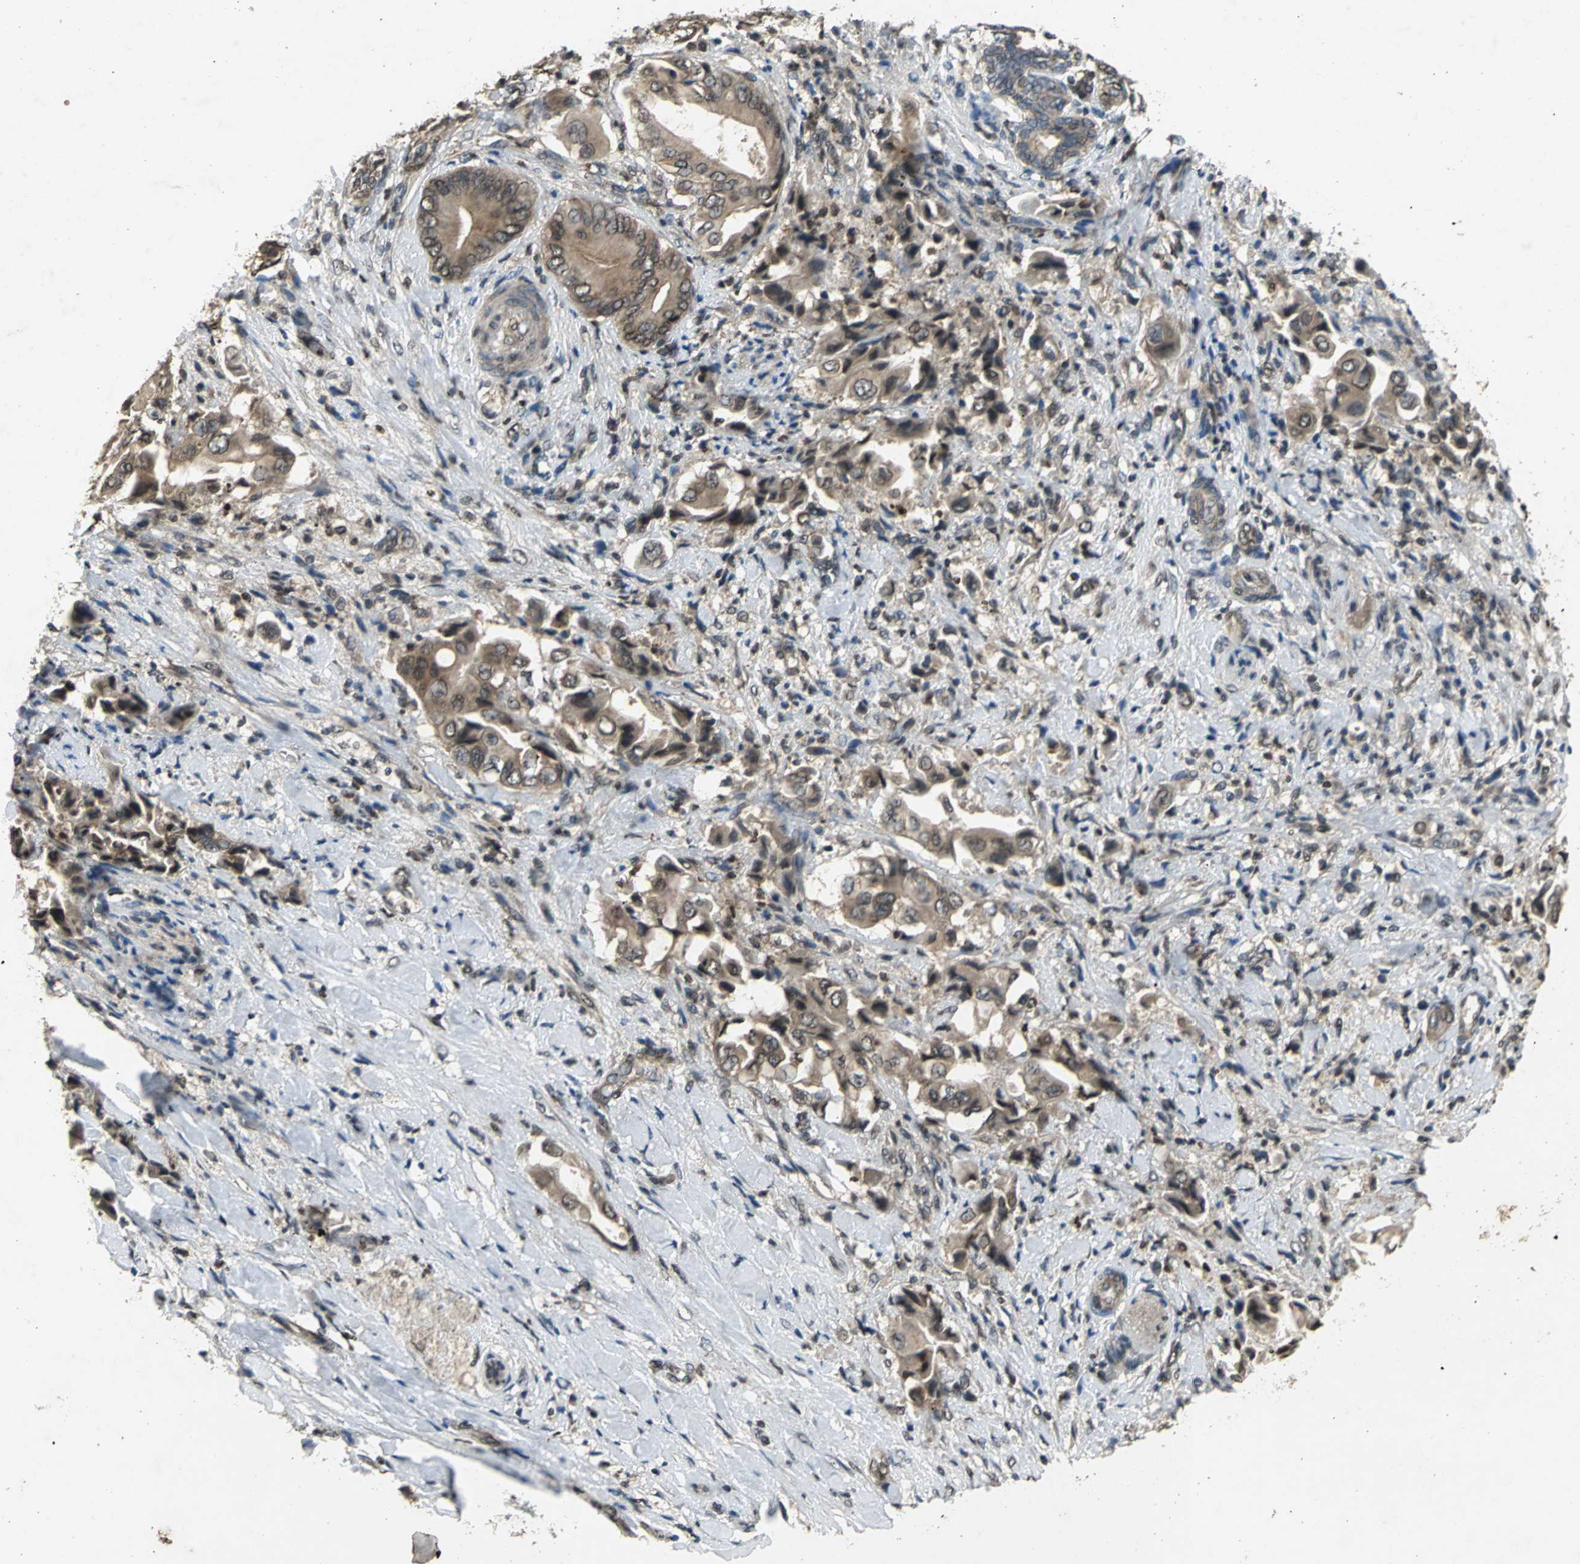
{"staining": {"intensity": "moderate", "quantity": ">75%", "location": "cytoplasmic/membranous,nuclear"}, "tissue": "liver cancer", "cell_type": "Tumor cells", "image_type": "cancer", "snomed": [{"axis": "morphology", "description": "Cholangiocarcinoma"}, {"axis": "topography", "description": "Liver"}], "caption": "Immunohistochemistry photomicrograph of neoplastic tissue: liver cancer stained using IHC demonstrates medium levels of moderate protein expression localized specifically in the cytoplasmic/membranous and nuclear of tumor cells, appearing as a cytoplasmic/membranous and nuclear brown color.", "gene": "AHR", "patient": {"sex": "male", "age": 58}}